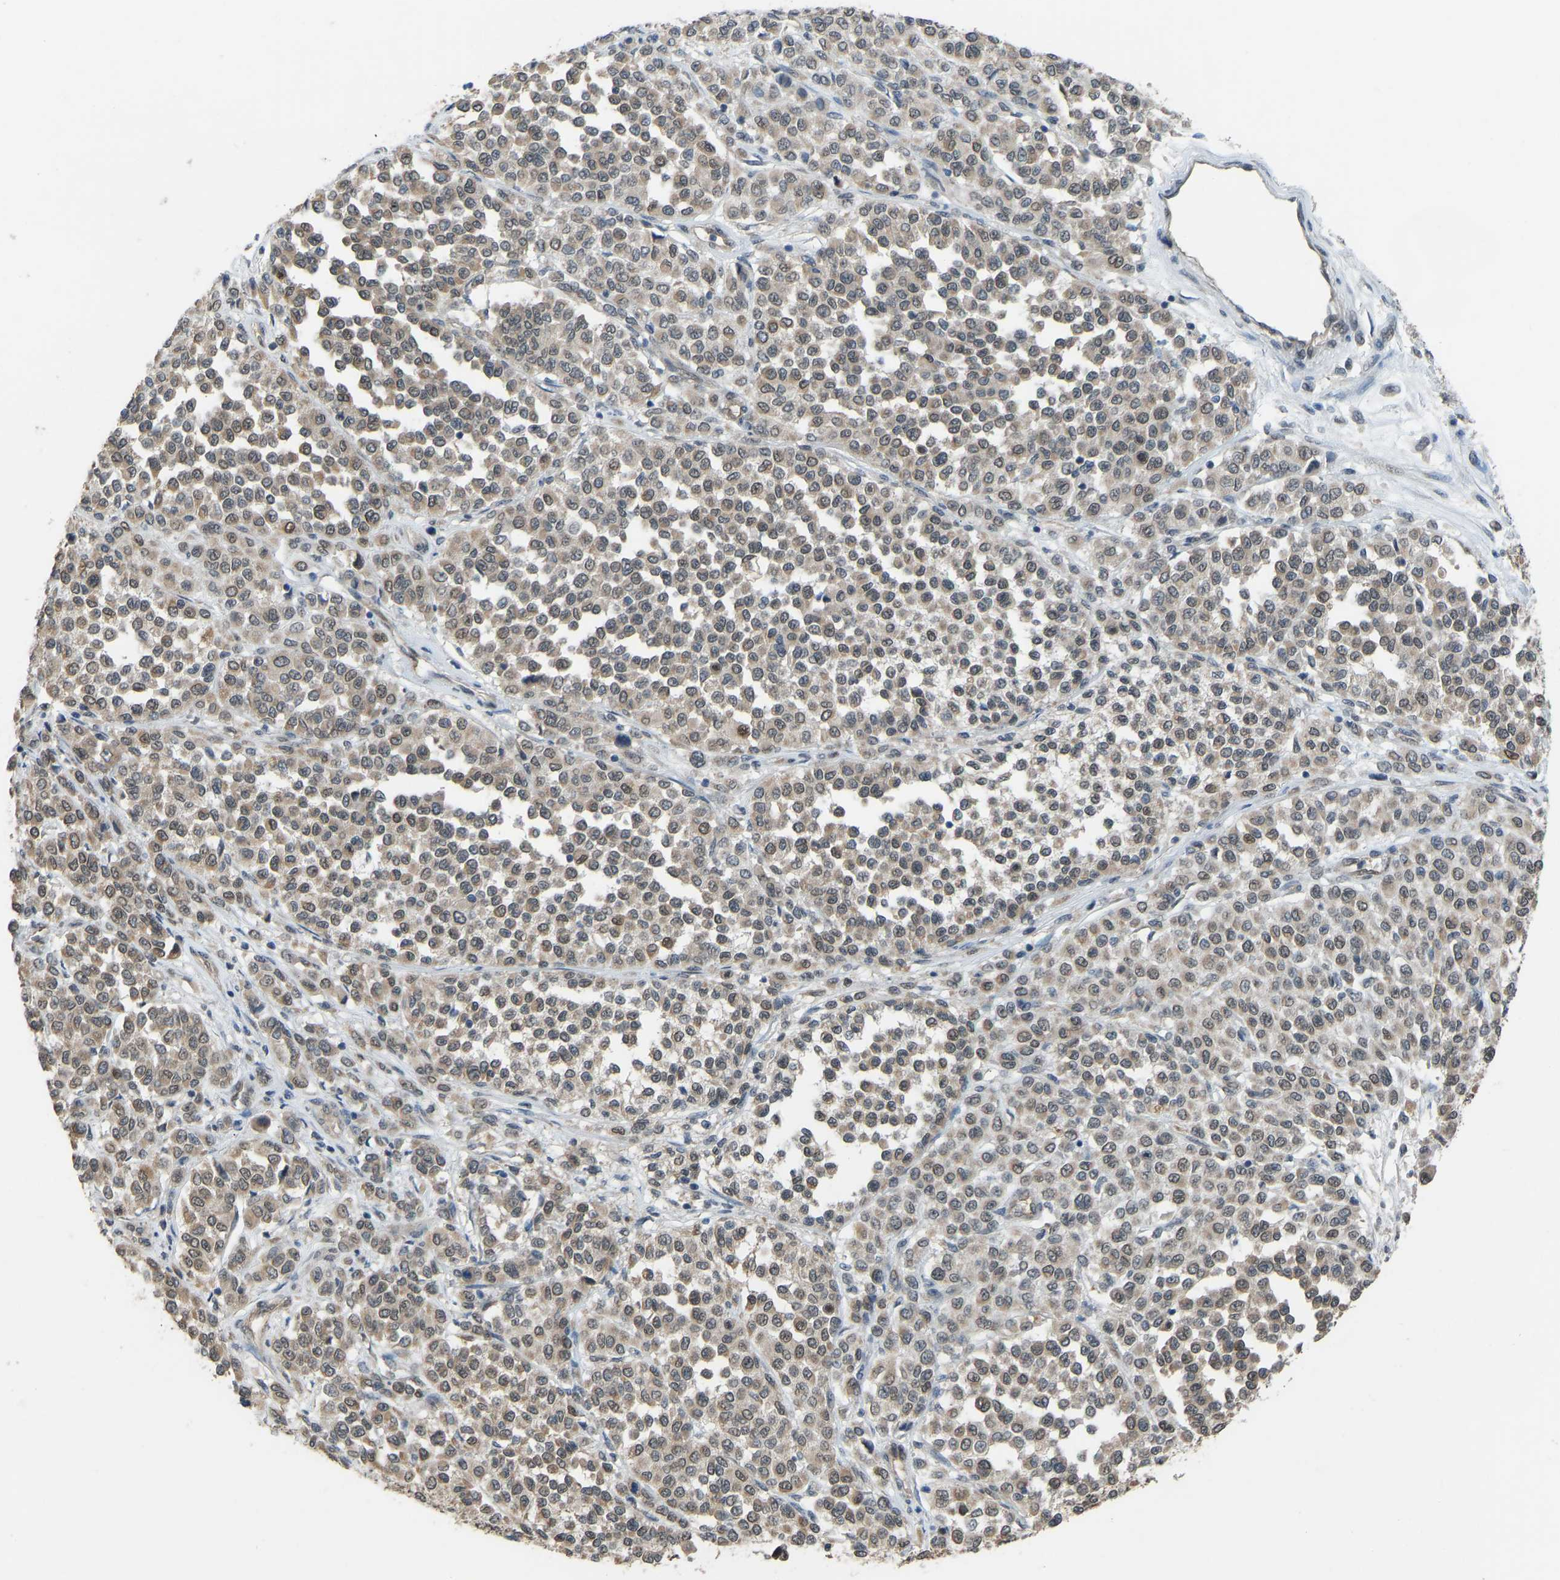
{"staining": {"intensity": "weak", "quantity": ">75%", "location": "nuclear"}, "tissue": "melanoma", "cell_type": "Tumor cells", "image_type": "cancer", "snomed": [{"axis": "morphology", "description": "Malignant melanoma, Metastatic site"}, {"axis": "topography", "description": "Pancreas"}], "caption": "The histopathology image demonstrates staining of malignant melanoma (metastatic site), revealing weak nuclear protein staining (brown color) within tumor cells. Nuclei are stained in blue.", "gene": "KPNA6", "patient": {"sex": "female", "age": 30}}